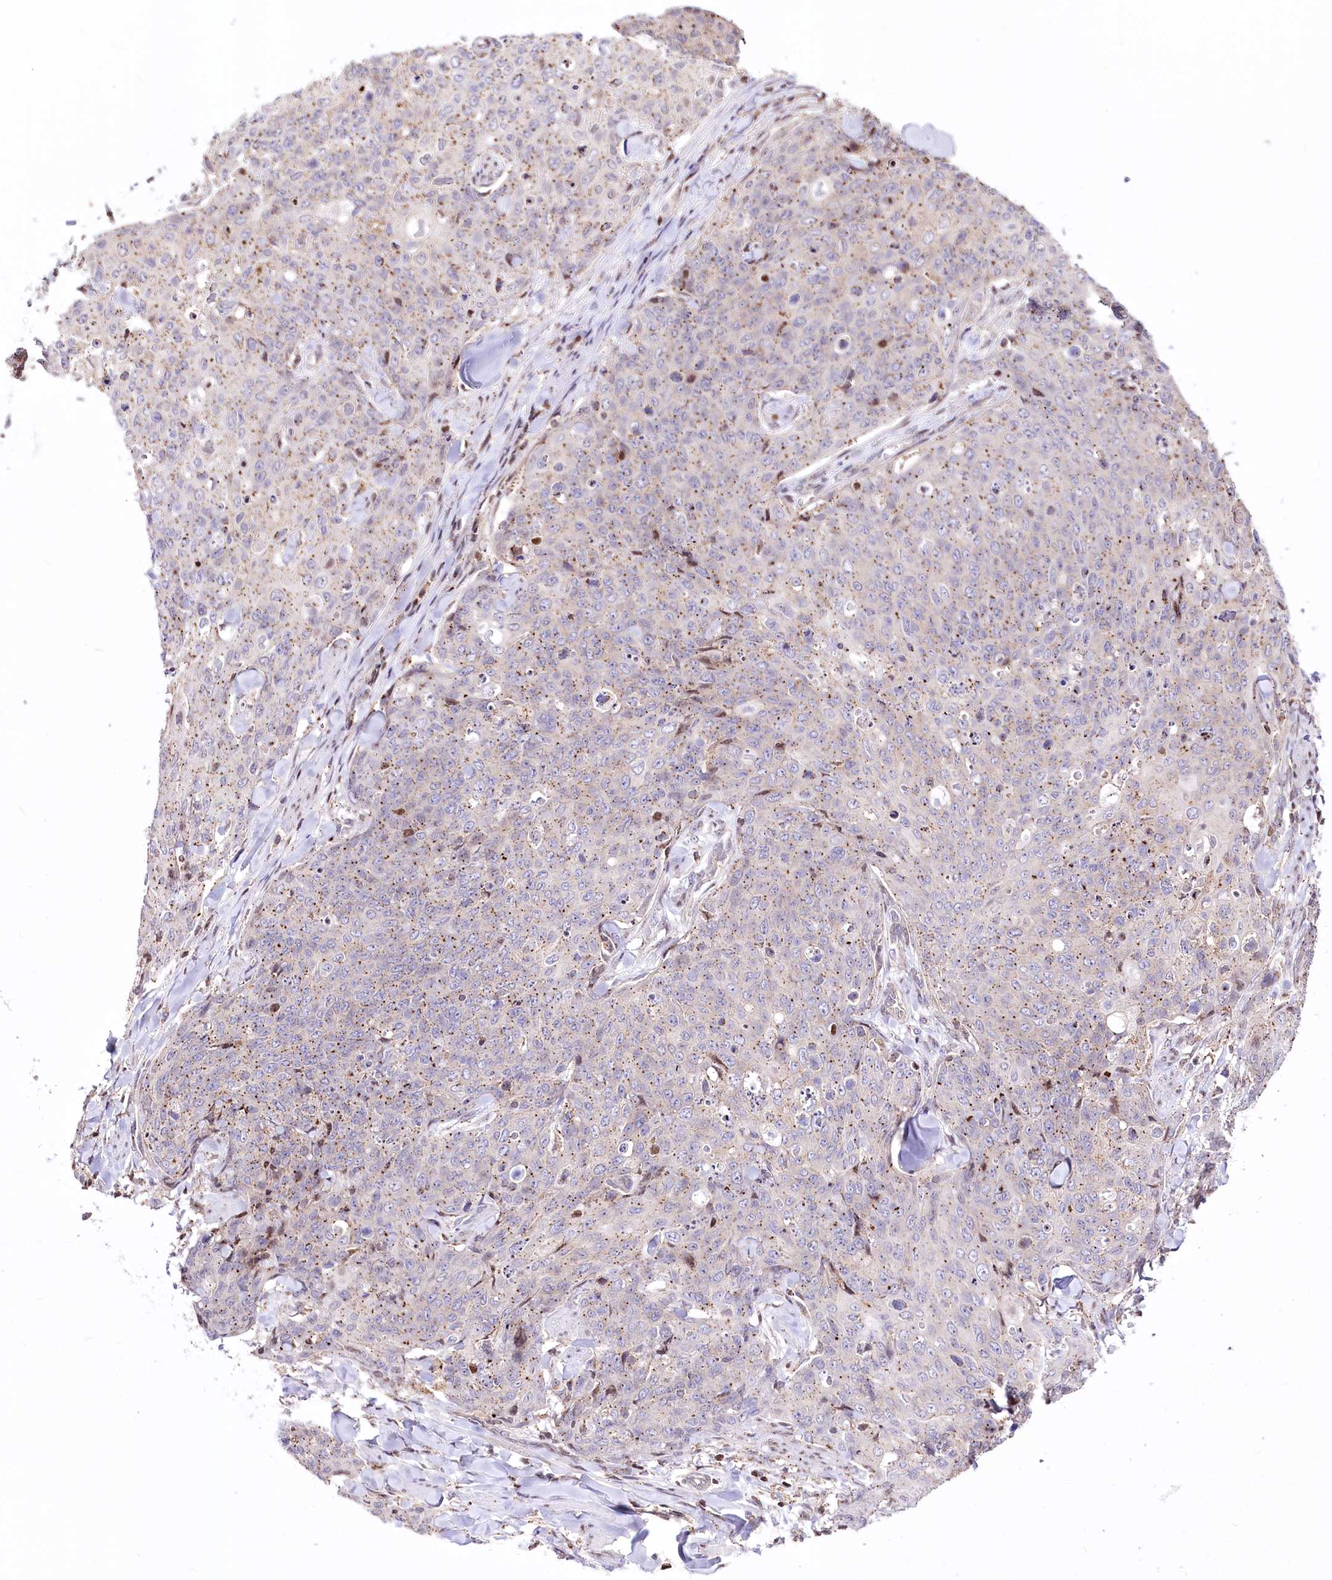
{"staining": {"intensity": "weak", "quantity": ">75%", "location": "cytoplasmic/membranous"}, "tissue": "skin cancer", "cell_type": "Tumor cells", "image_type": "cancer", "snomed": [{"axis": "morphology", "description": "Squamous cell carcinoma, NOS"}, {"axis": "topography", "description": "Skin"}, {"axis": "topography", "description": "Vulva"}], "caption": "Squamous cell carcinoma (skin) tissue demonstrates weak cytoplasmic/membranous positivity in approximately >75% of tumor cells", "gene": "ZFYVE27", "patient": {"sex": "female", "age": 85}}